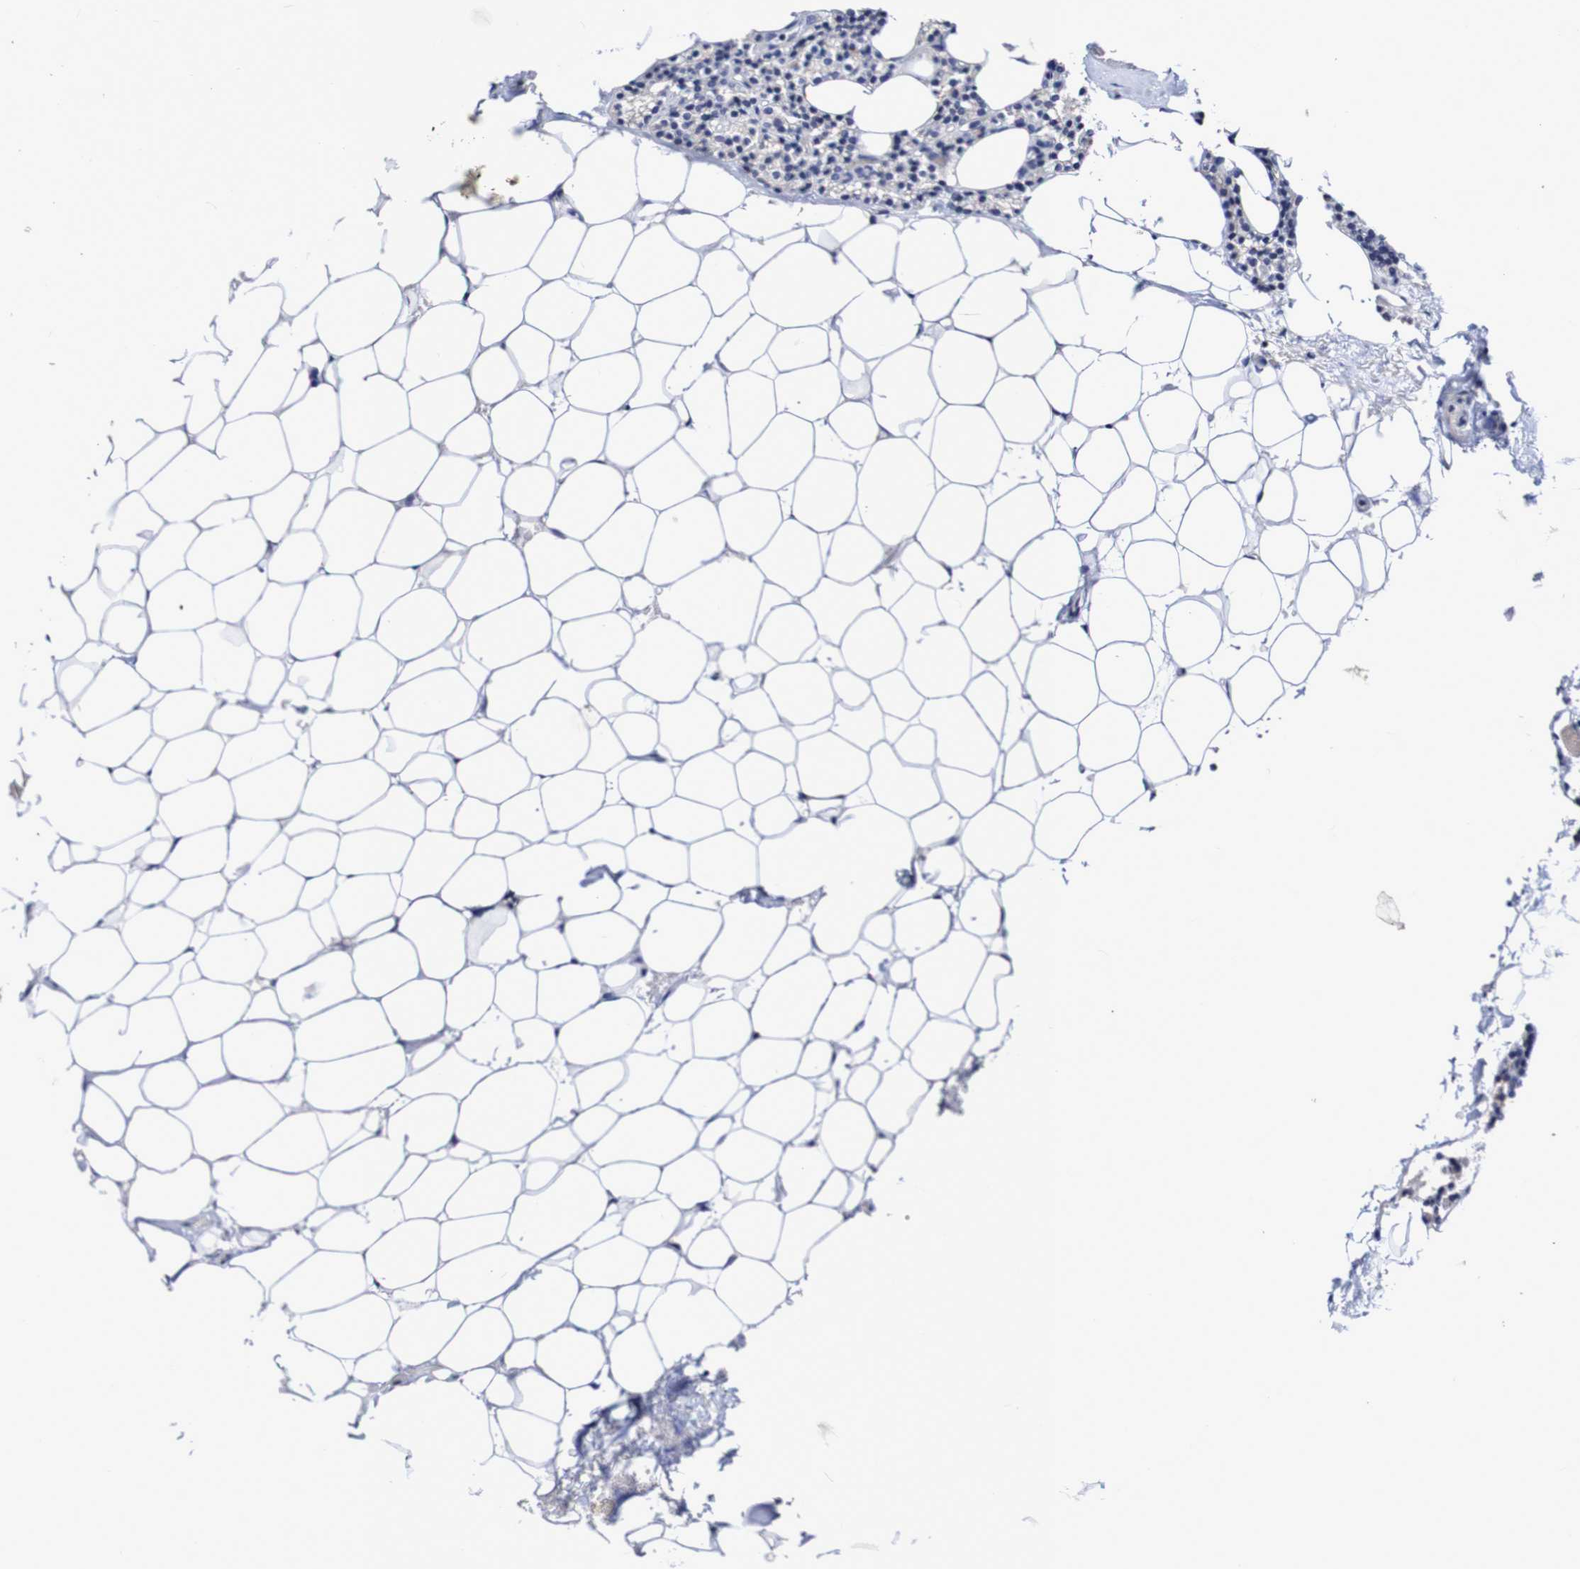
{"staining": {"intensity": "negative", "quantity": "none", "location": "none"}, "tissue": "parathyroid gland", "cell_type": "Glandular cells", "image_type": "normal", "snomed": [{"axis": "morphology", "description": "Normal tissue, NOS"}, {"axis": "morphology", "description": "Adenoma, NOS"}, {"axis": "topography", "description": "Parathyroid gland"}], "caption": "Glandular cells are negative for protein expression in unremarkable human parathyroid gland.", "gene": "ACVR1C", "patient": {"sex": "female", "age": 51}}